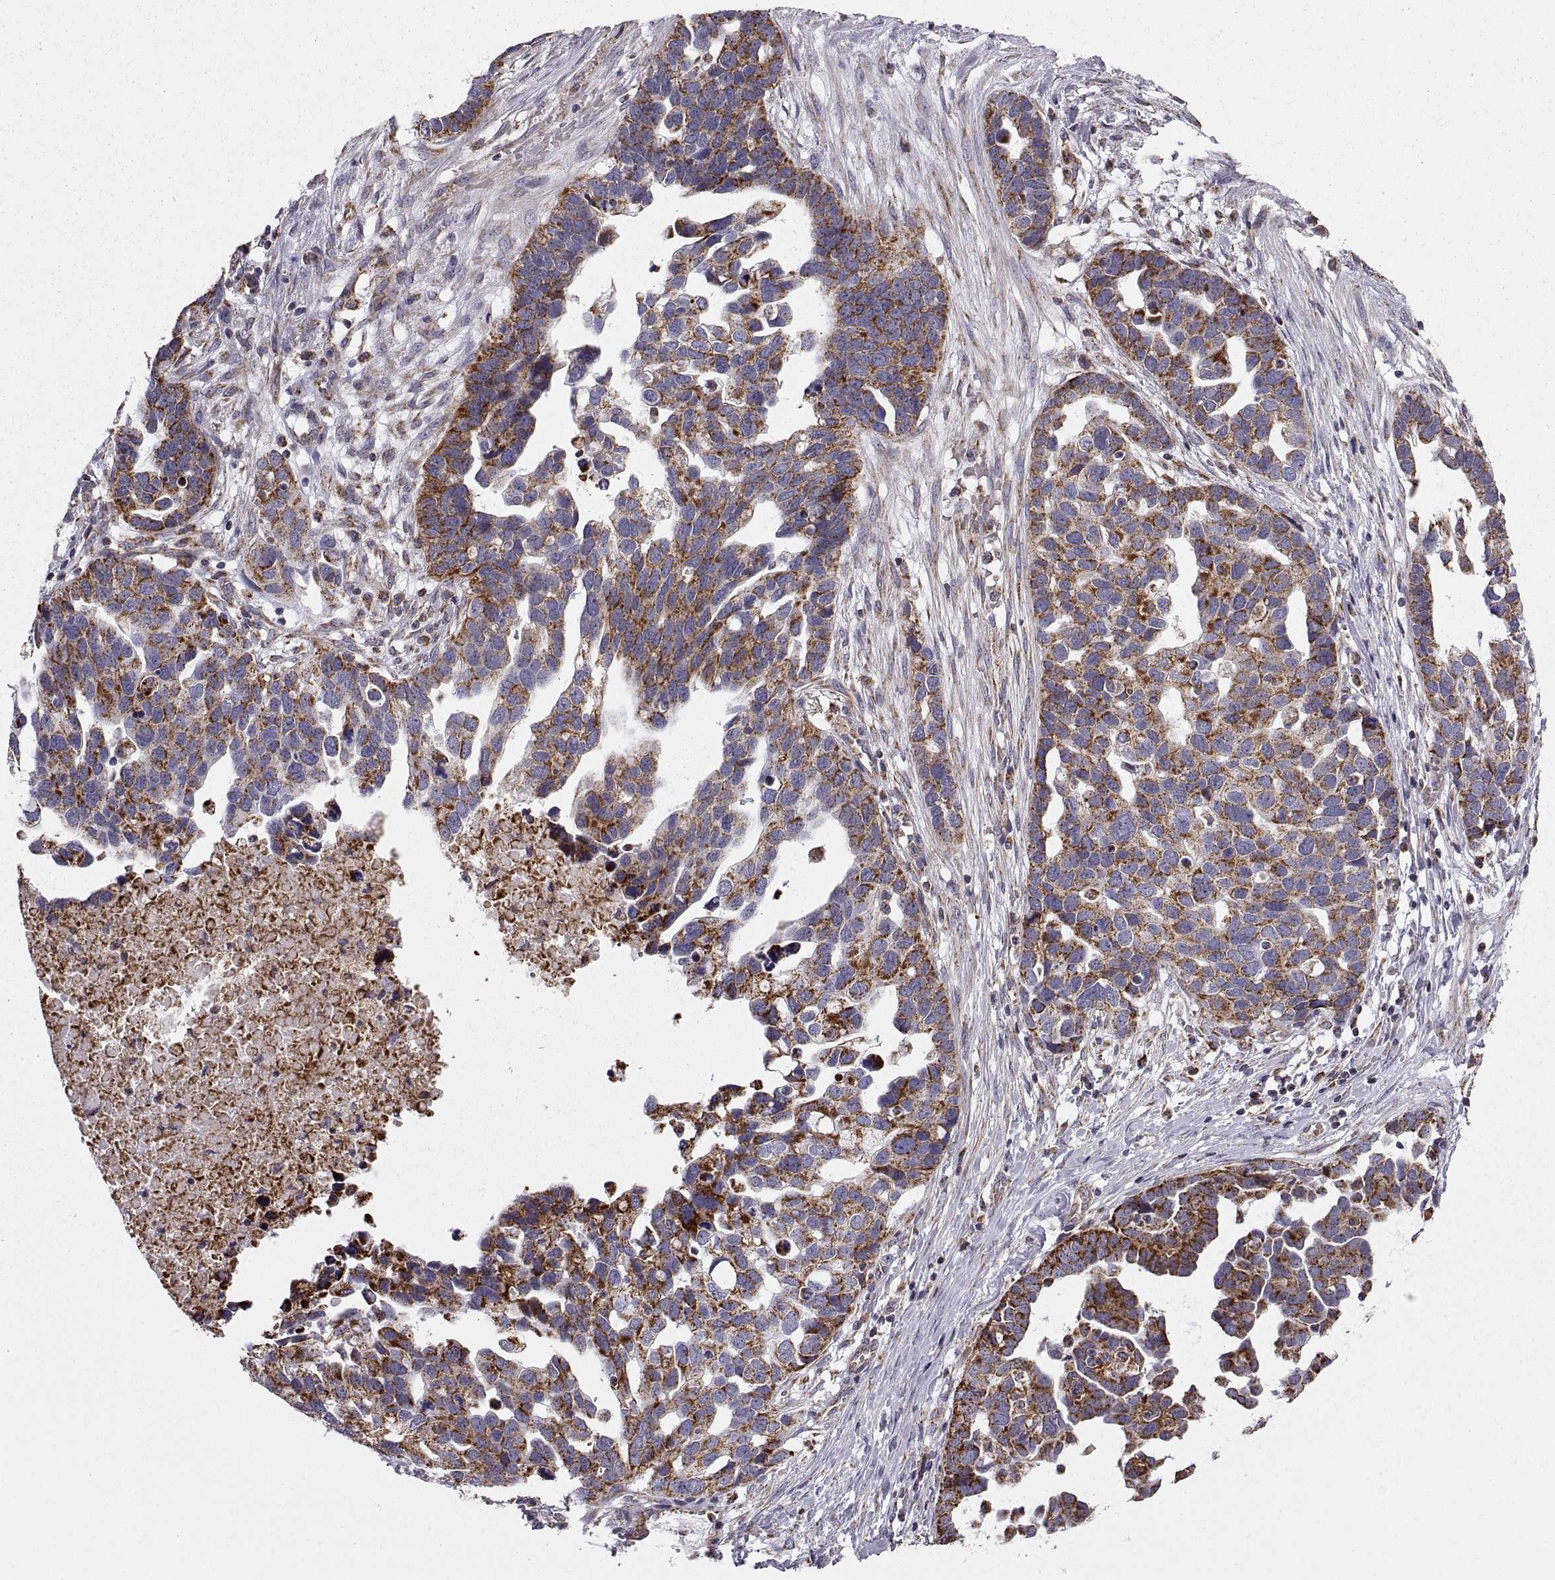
{"staining": {"intensity": "strong", "quantity": "25%-75%", "location": "cytoplasmic/membranous"}, "tissue": "ovarian cancer", "cell_type": "Tumor cells", "image_type": "cancer", "snomed": [{"axis": "morphology", "description": "Cystadenocarcinoma, serous, NOS"}, {"axis": "topography", "description": "Ovary"}], "caption": "Protein expression analysis of human serous cystadenocarcinoma (ovarian) reveals strong cytoplasmic/membranous positivity in approximately 25%-75% of tumor cells.", "gene": "ARSD", "patient": {"sex": "female", "age": 54}}